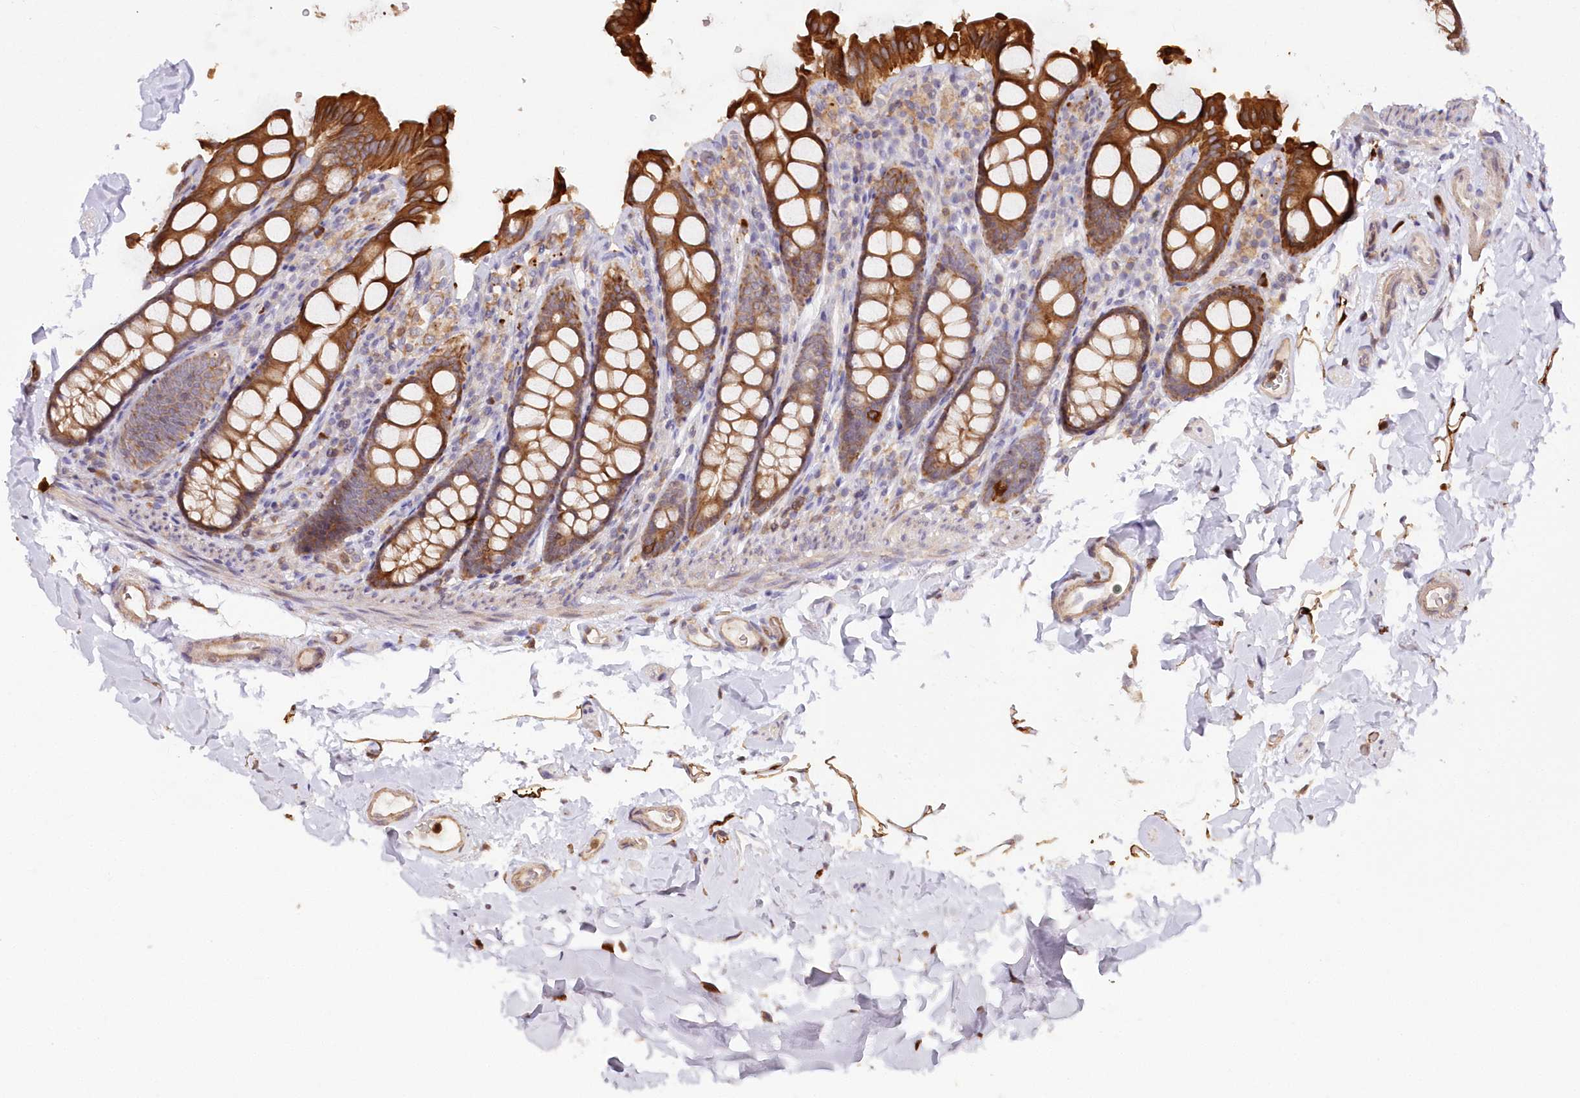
{"staining": {"intensity": "moderate", "quantity": ">75%", "location": "cytoplasmic/membranous"}, "tissue": "colon", "cell_type": "Endothelial cells", "image_type": "normal", "snomed": [{"axis": "morphology", "description": "Normal tissue, NOS"}, {"axis": "topography", "description": "Colon"}, {"axis": "topography", "description": "Peripheral nerve tissue"}], "caption": "The micrograph shows immunohistochemical staining of normal colon. There is moderate cytoplasmic/membranous expression is seen in approximately >75% of endothelial cells. Nuclei are stained in blue.", "gene": "SNED1", "patient": {"sex": "female", "age": 61}}